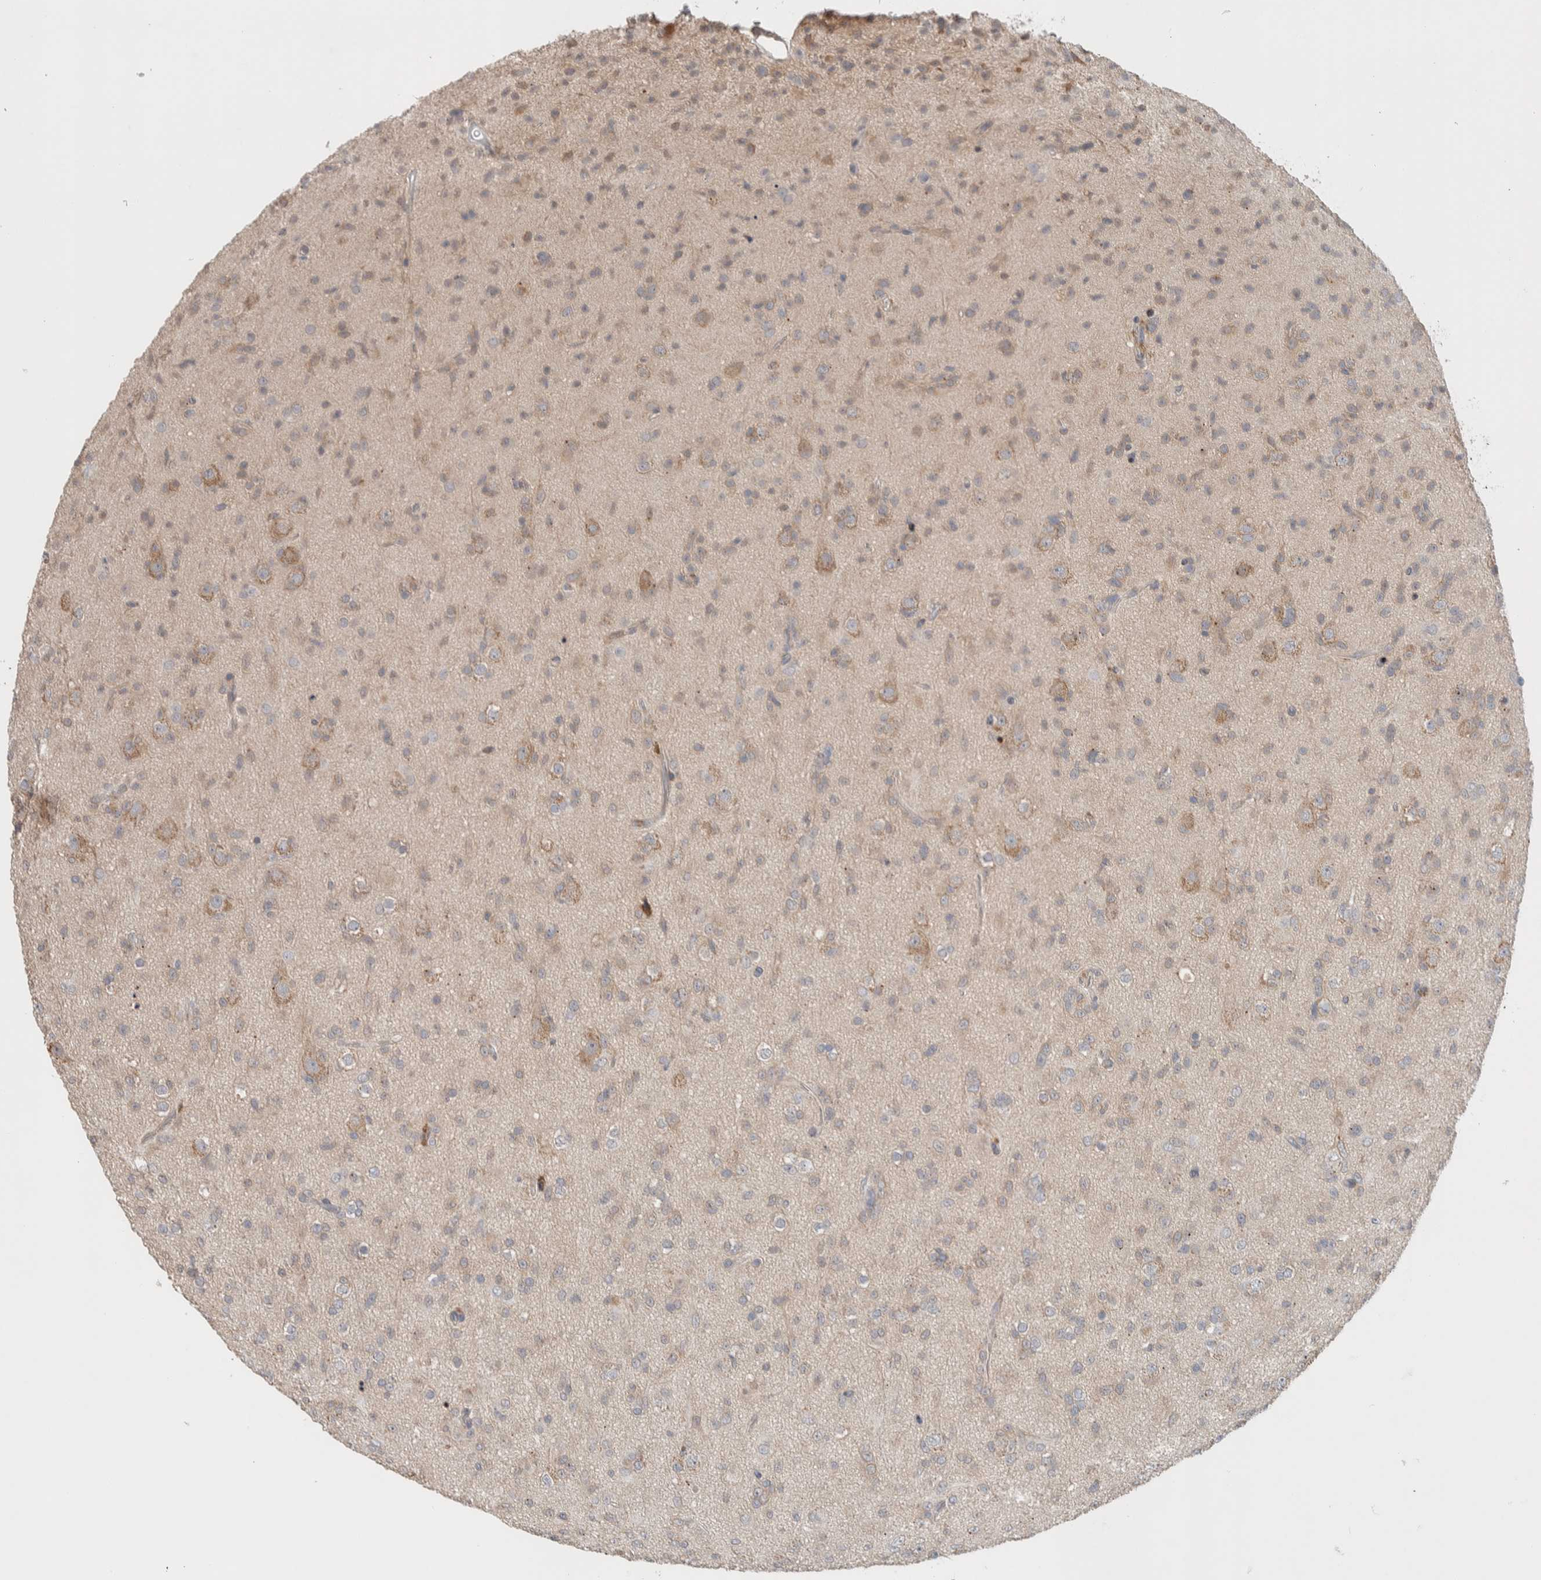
{"staining": {"intensity": "weak", "quantity": "<25%", "location": "cytoplasmic/membranous"}, "tissue": "glioma", "cell_type": "Tumor cells", "image_type": "cancer", "snomed": [{"axis": "morphology", "description": "Glioma, malignant, Low grade"}, {"axis": "topography", "description": "Brain"}], "caption": "This is a photomicrograph of immunohistochemistry (IHC) staining of glioma, which shows no positivity in tumor cells. (Brightfield microscopy of DAB immunohistochemistry (IHC) at high magnification).", "gene": "ADCY8", "patient": {"sex": "male", "age": 65}}